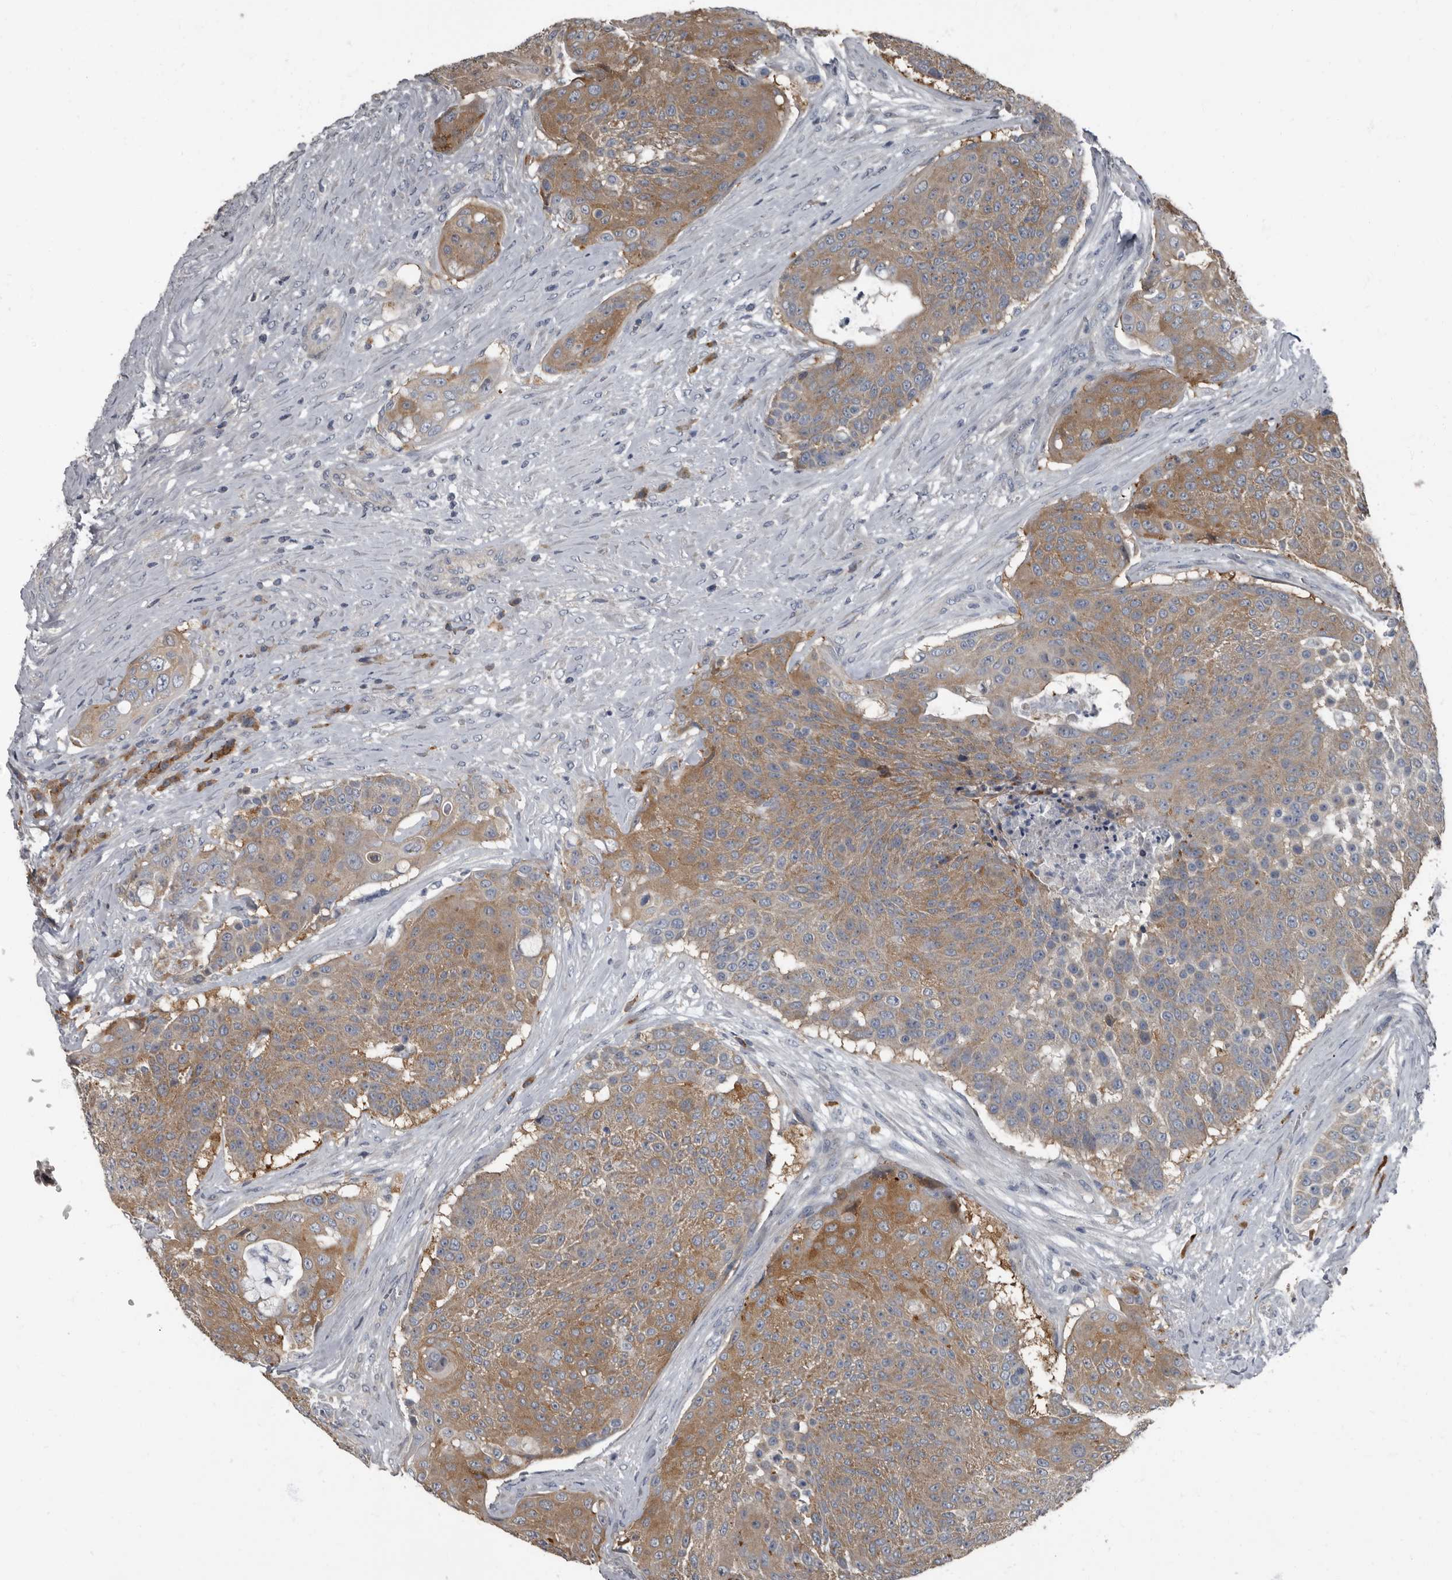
{"staining": {"intensity": "moderate", "quantity": ">75%", "location": "cytoplasmic/membranous"}, "tissue": "urothelial cancer", "cell_type": "Tumor cells", "image_type": "cancer", "snomed": [{"axis": "morphology", "description": "Urothelial carcinoma, High grade"}, {"axis": "topography", "description": "Urinary bladder"}], "caption": "A brown stain shows moderate cytoplasmic/membranous staining of a protein in urothelial cancer tumor cells. The staining was performed using DAB, with brown indicating positive protein expression. Nuclei are stained blue with hematoxylin.", "gene": "TPD52L1", "patient": {"sex": "female", "age": 63}}